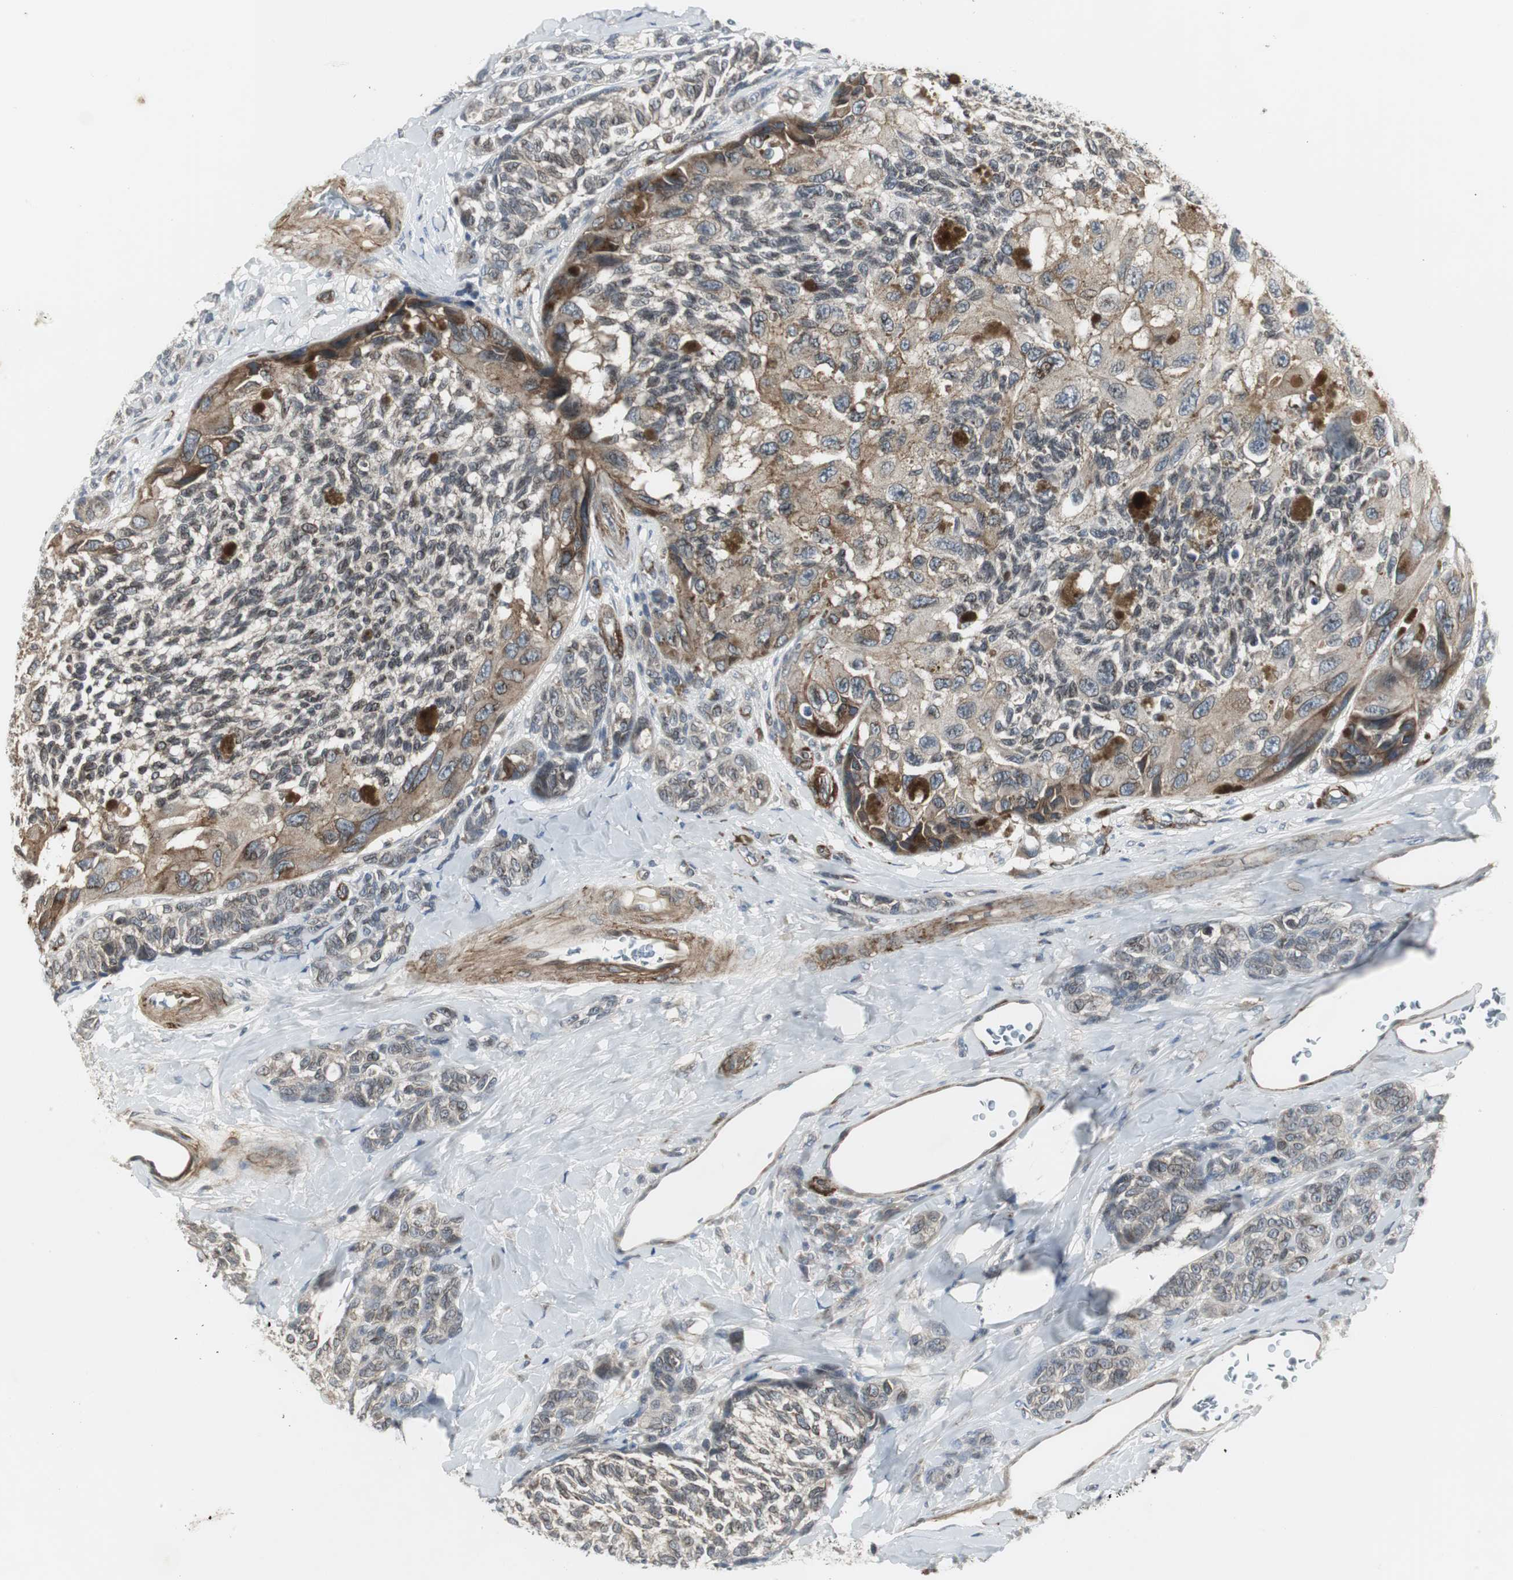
{"staining": {"intensity": "weak", "quantity": "25%-75%", "location": "cytoplasmic/membranous"}, "tissue": "melanoma", "cell_type": "Tumor cells", "image_type": "cancer", "snomed": [{"axis": "morphology", "description": "Malignant melanoma, NOS"}, {"axis": "topography", "description": "Skin"}], "caption": "Tumor cells demonstrate weak cytoplasmic/membranous expression in about 25%-75% of cells in melanoma. Nuclei are stained in blue.", "gene": "SCYL3", "patient": {"sex": "female", "age": 73}}